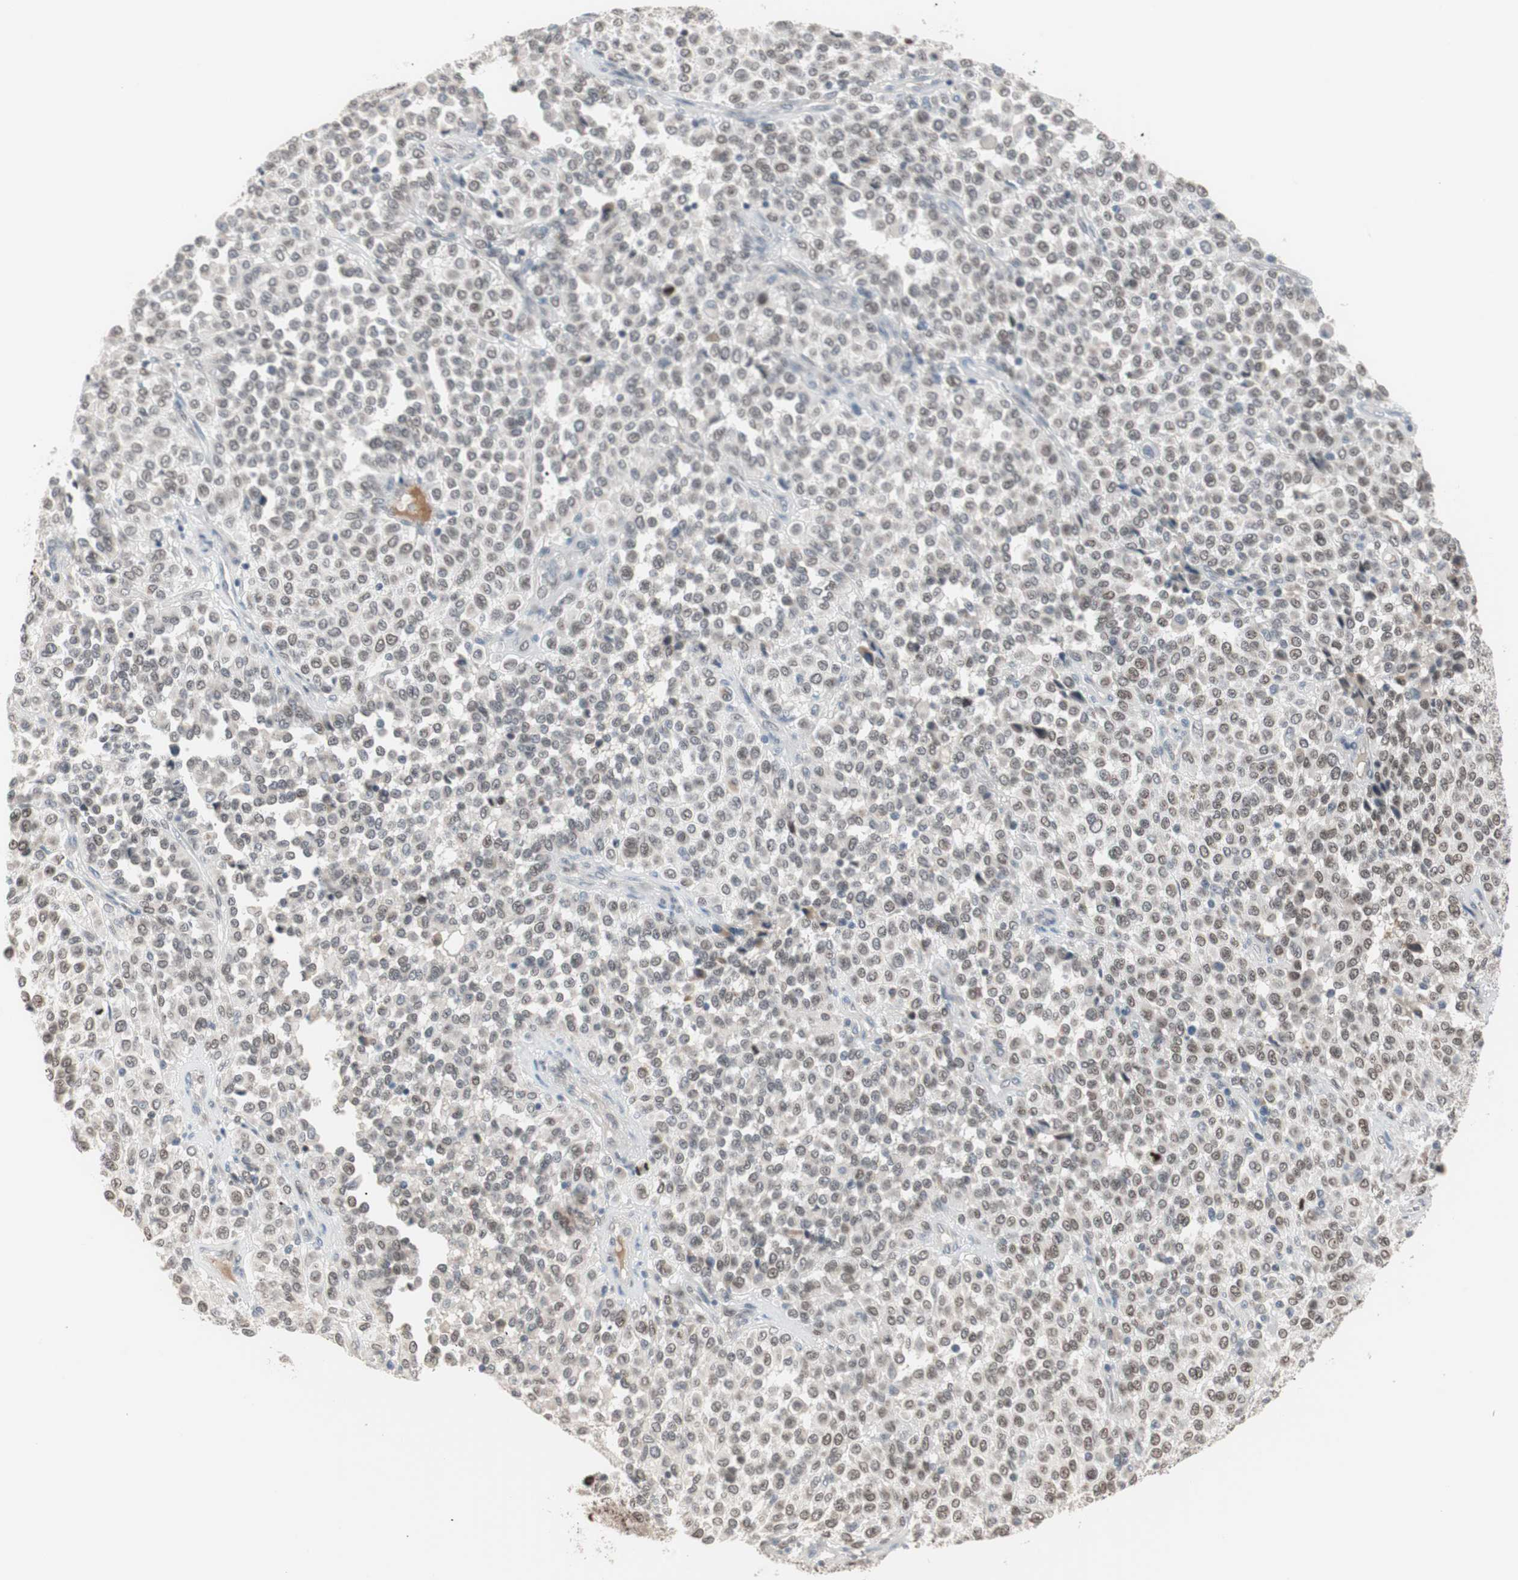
{"staining": {"intensity": "weak", "quantity": ">75%", "location": "nuclear"}, "tissue": "melanoma", "cell_type": "Tumor cells", "image_type": "cancer", "snomed": [{"axis": "morphology", "description": "Malignant melanoma, Metastatic site"}, {"axis": "topography", "description": "Pancreas"}], "caption": "DAB (3,3'-diaminobenzidine) immunohistochemical staining of human melanoma demonstrates weak nuclear protein expression in about >75% of tumor cells.", "gene": "LIG3", "patient": {"sex": "female", "age": 30}}